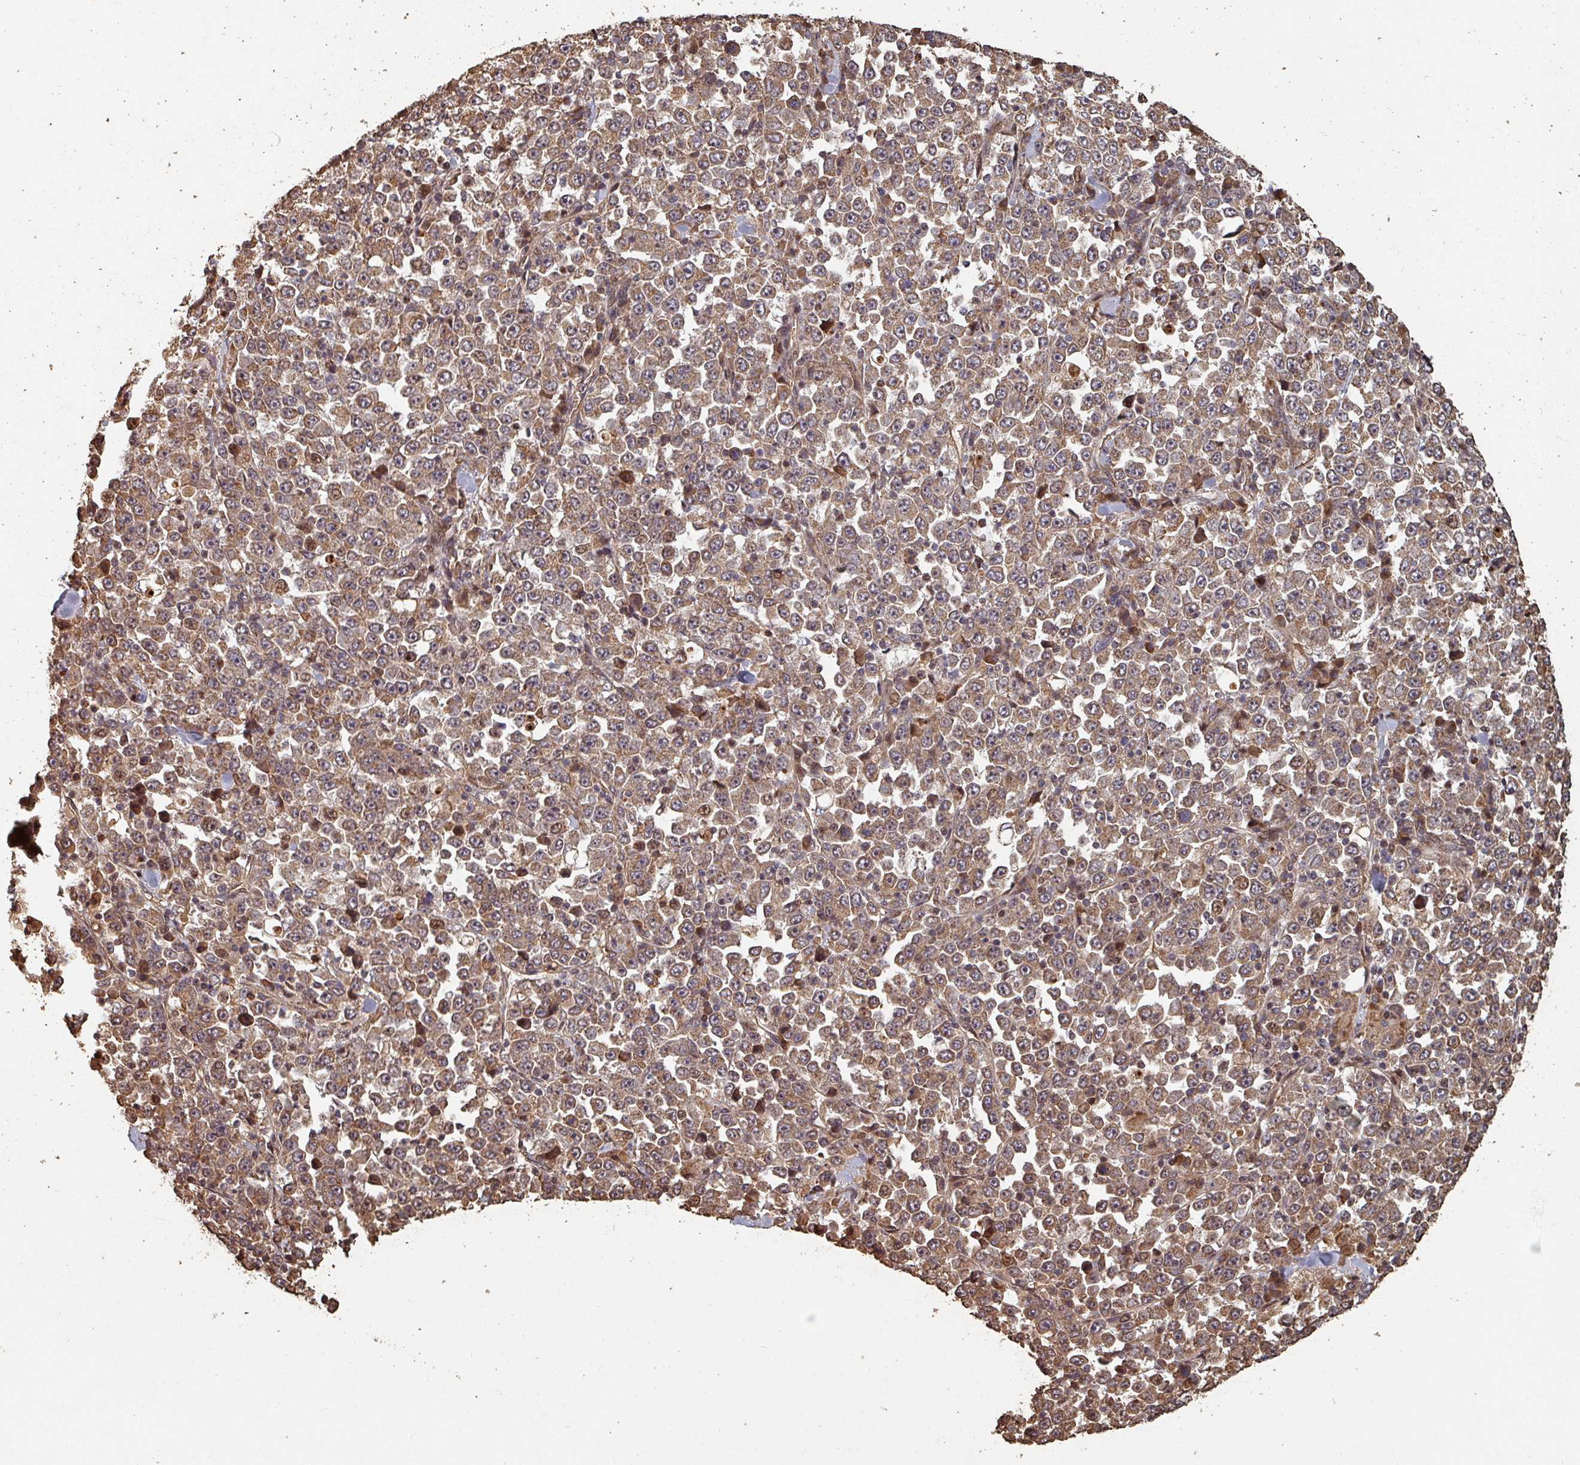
{"staining": {"intensity": "moderate", "quantity": ">75%", "location": "cytoplasmic/membranous"}, "tissue": "stomach cancer", "cell_type": "Tumor cells", "image_type": "cancer", "snomed": [{"axis": "morphology", "description": "Normal tissue, NOS"}, {"axis": "morphology", "description": "Adenocarcinoma, NOS"}, {"axis": "topography", "description": "Stomach, upper"}, {"axis": "topography", "description": "Stomach"}], "caption": "This is an image of IHC staining of stomach cancer, which shows moderate staining in the cytoplasmic/membranous of tumor cells.", "gene": "EID1", "patient": {"sex": "male", "age": 59}}